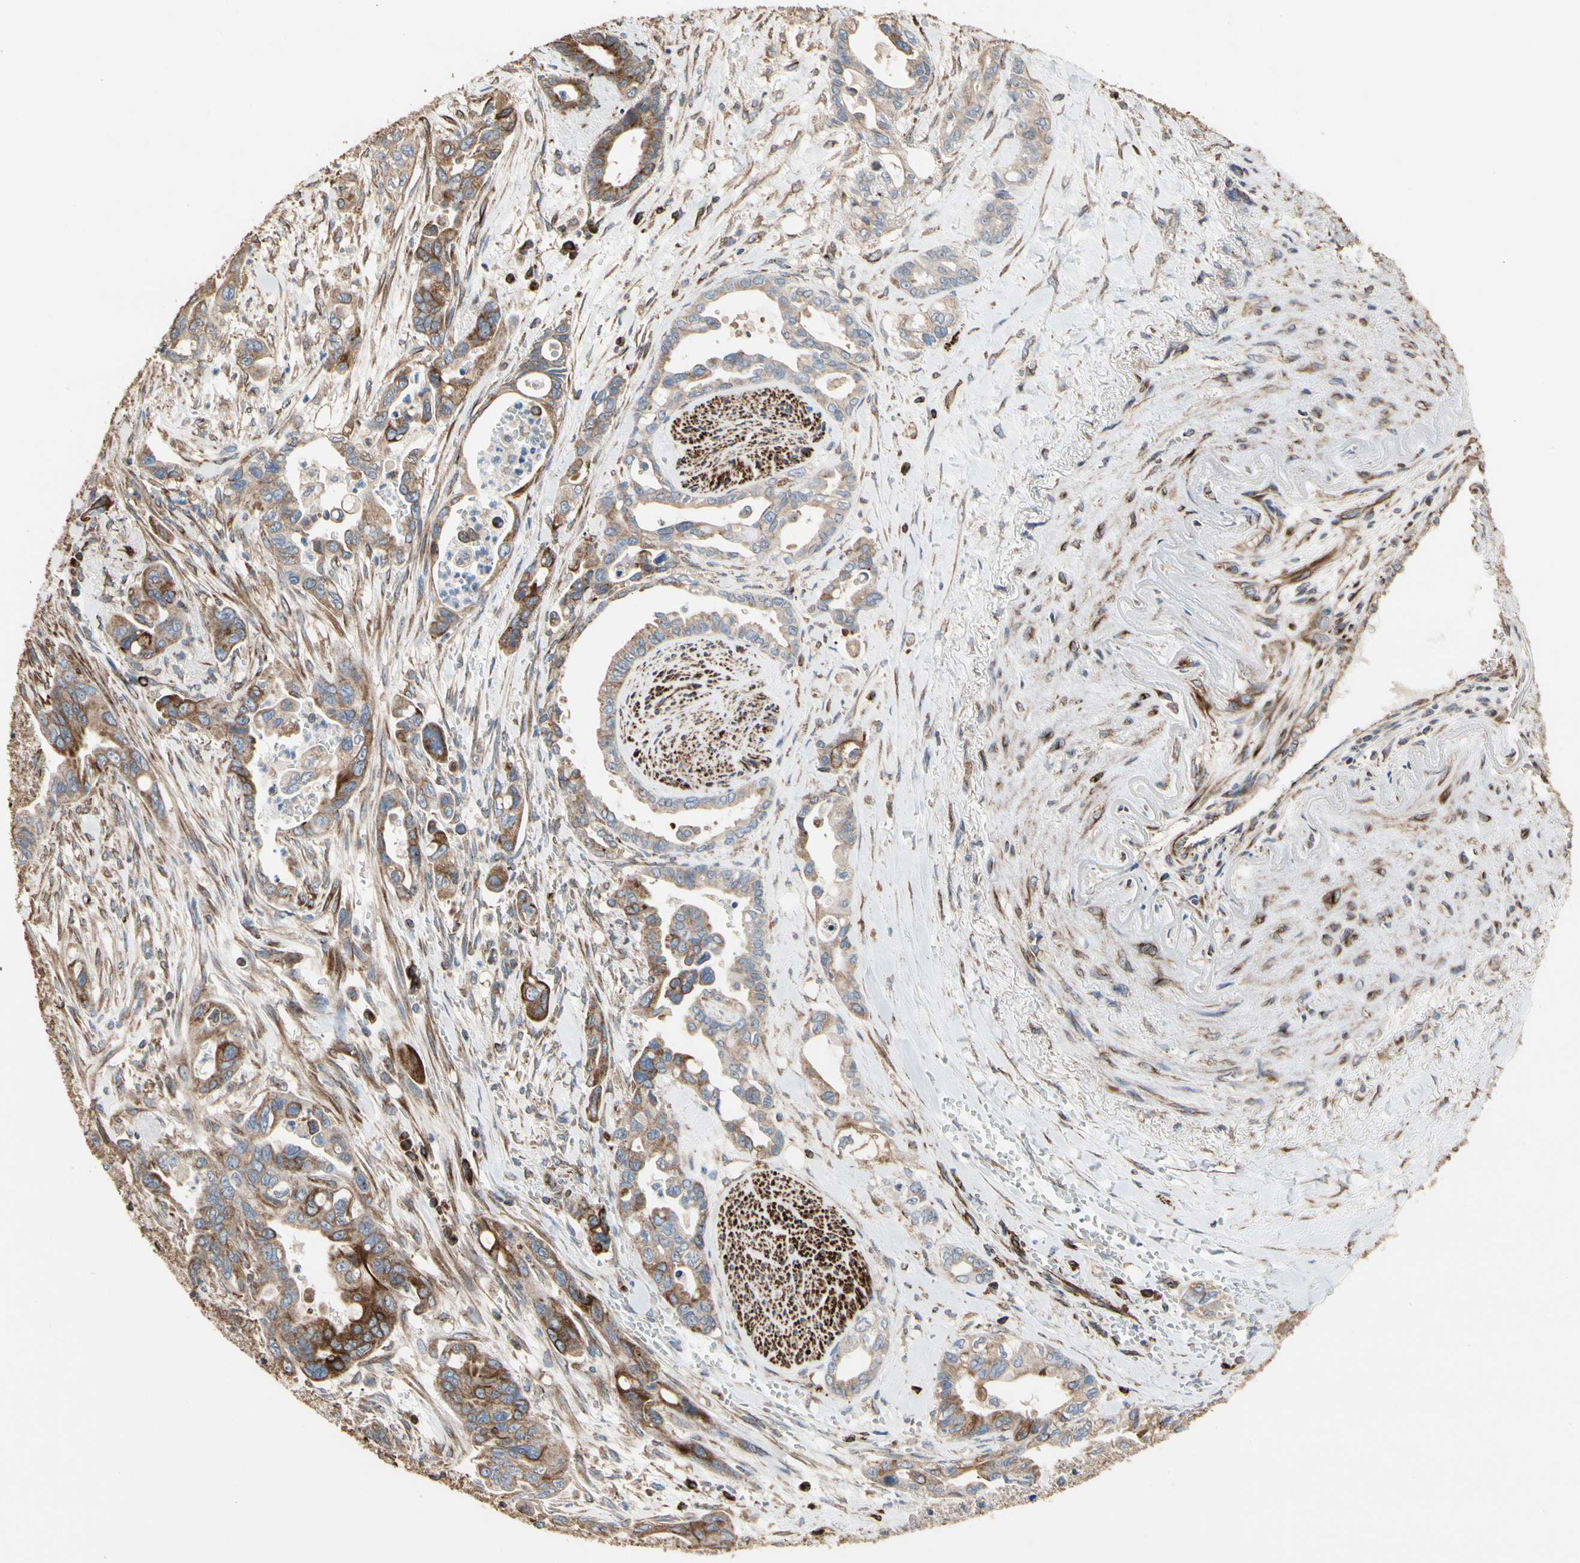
{"staining": {"intensity": "moderate", "quantity": "<25%", "location": "cytoplasmic/membranous"}, "tissue": "pancreatic cancer", "cell_type": "Tumor cells", "image_type": "cancer", "snomed": [{"axis": "morphology", "description": "Adenocarcinoma, NOS"}, {"axis": "topography", "description": "Pancreas"}], "caption": "There is low levels of moderate cytoplasmic/membranous staining in tumor cells of adenocarcinoma (pancreatic), as demonstrated by immunohistochemical staining (brown color).", "gene": "TUBA1A", "patient": {"sex": "male", "age": 70}}